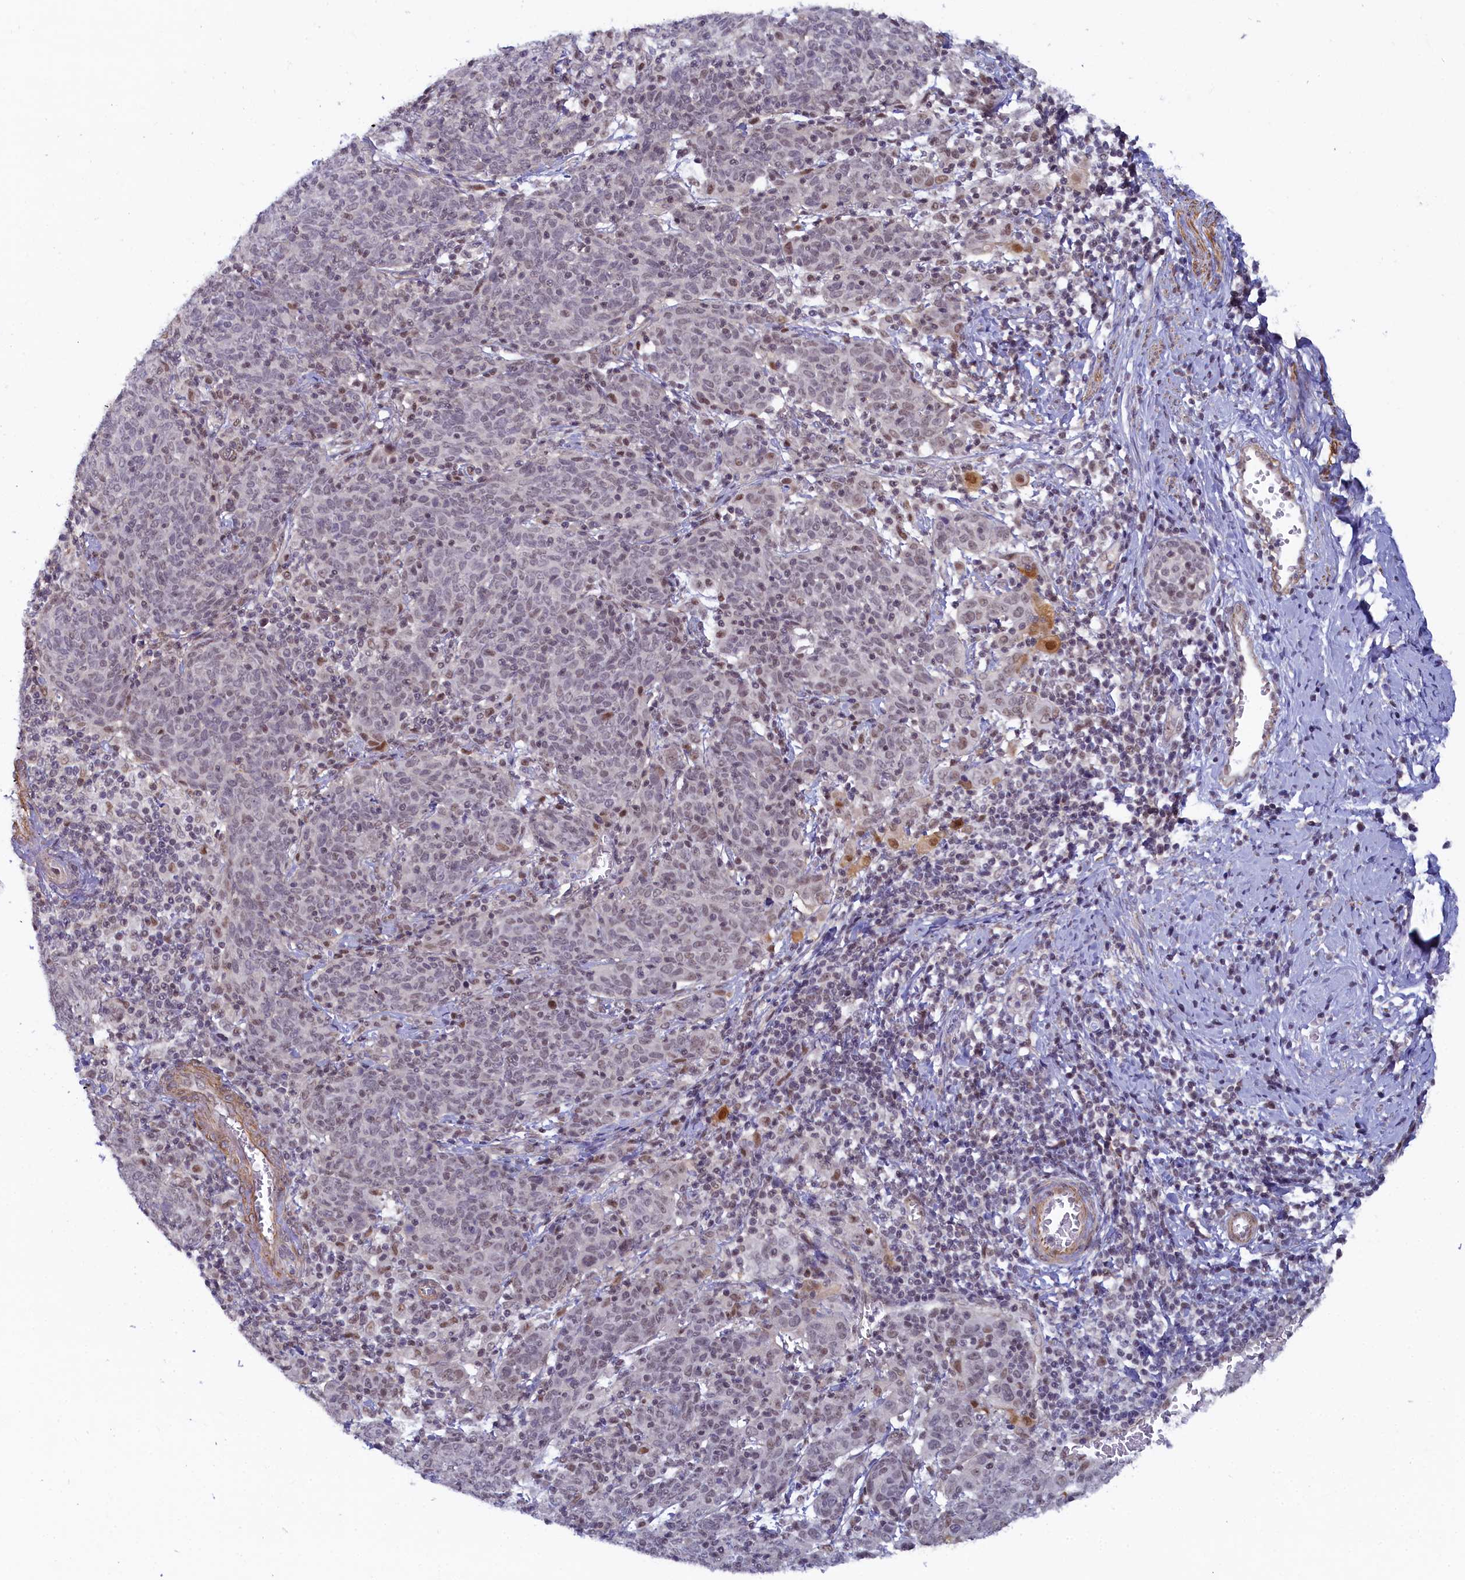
{"staining": {"intensity": "weak", "quantity": "25%-75%", "location": "nuclear"}, "tissue": "cervical cancer", "cell_type": "Tumor cells", "image_type": "cancer", "snomed": [{"axis": "morphology", "description": "Squamous cell carcinoma, NOS"}, {"axis": "topography", "description": "Cervix"}], "caption": "Weak nuclear protein staining is seen in approximately 25%-75% of tumor cells in cervical squamous cell carcinoma.", "gene": "INTS14", "patient": {"sex": "female", "age": 67}}